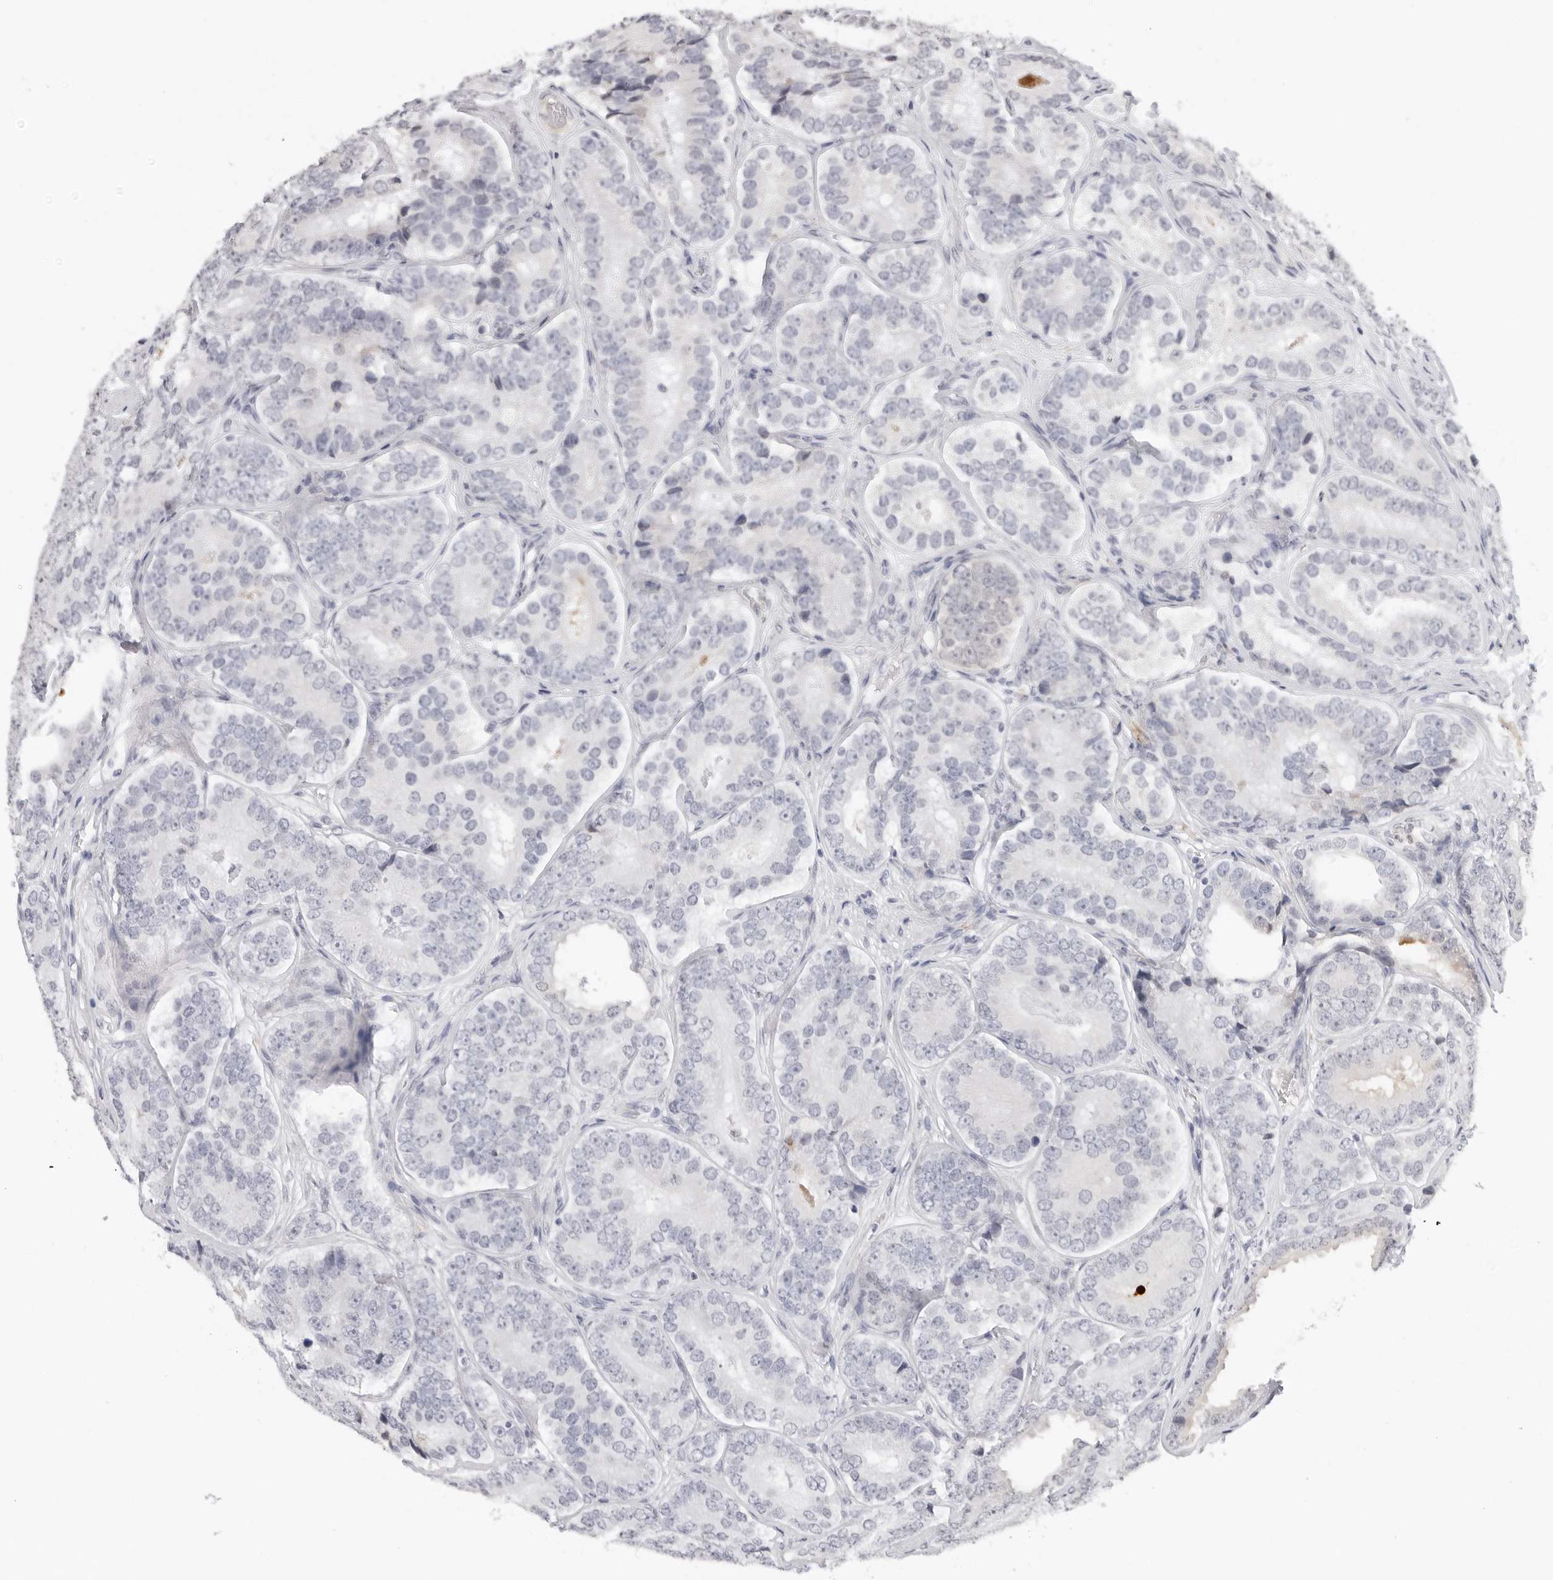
{"staining": {"intensity": "negative", "quantity": "none", "location": "none"}, "tissue": "prostate cancer", "cell_type": "Tumor cells", "image_type": "cancer", "snomed": [{"axis": "morphology", "description": "Adenocarcinoma, High grade"}, {"axis": "topography", "description": "Prostate"}], "caption": "A micrograph of human prostate cancer is negative for staining in tumor cells. (Brightfield microscopy of DAB IHC at high magnification).", "gene": "MSH6", "patient": {"sex": "male", "age": 56}}